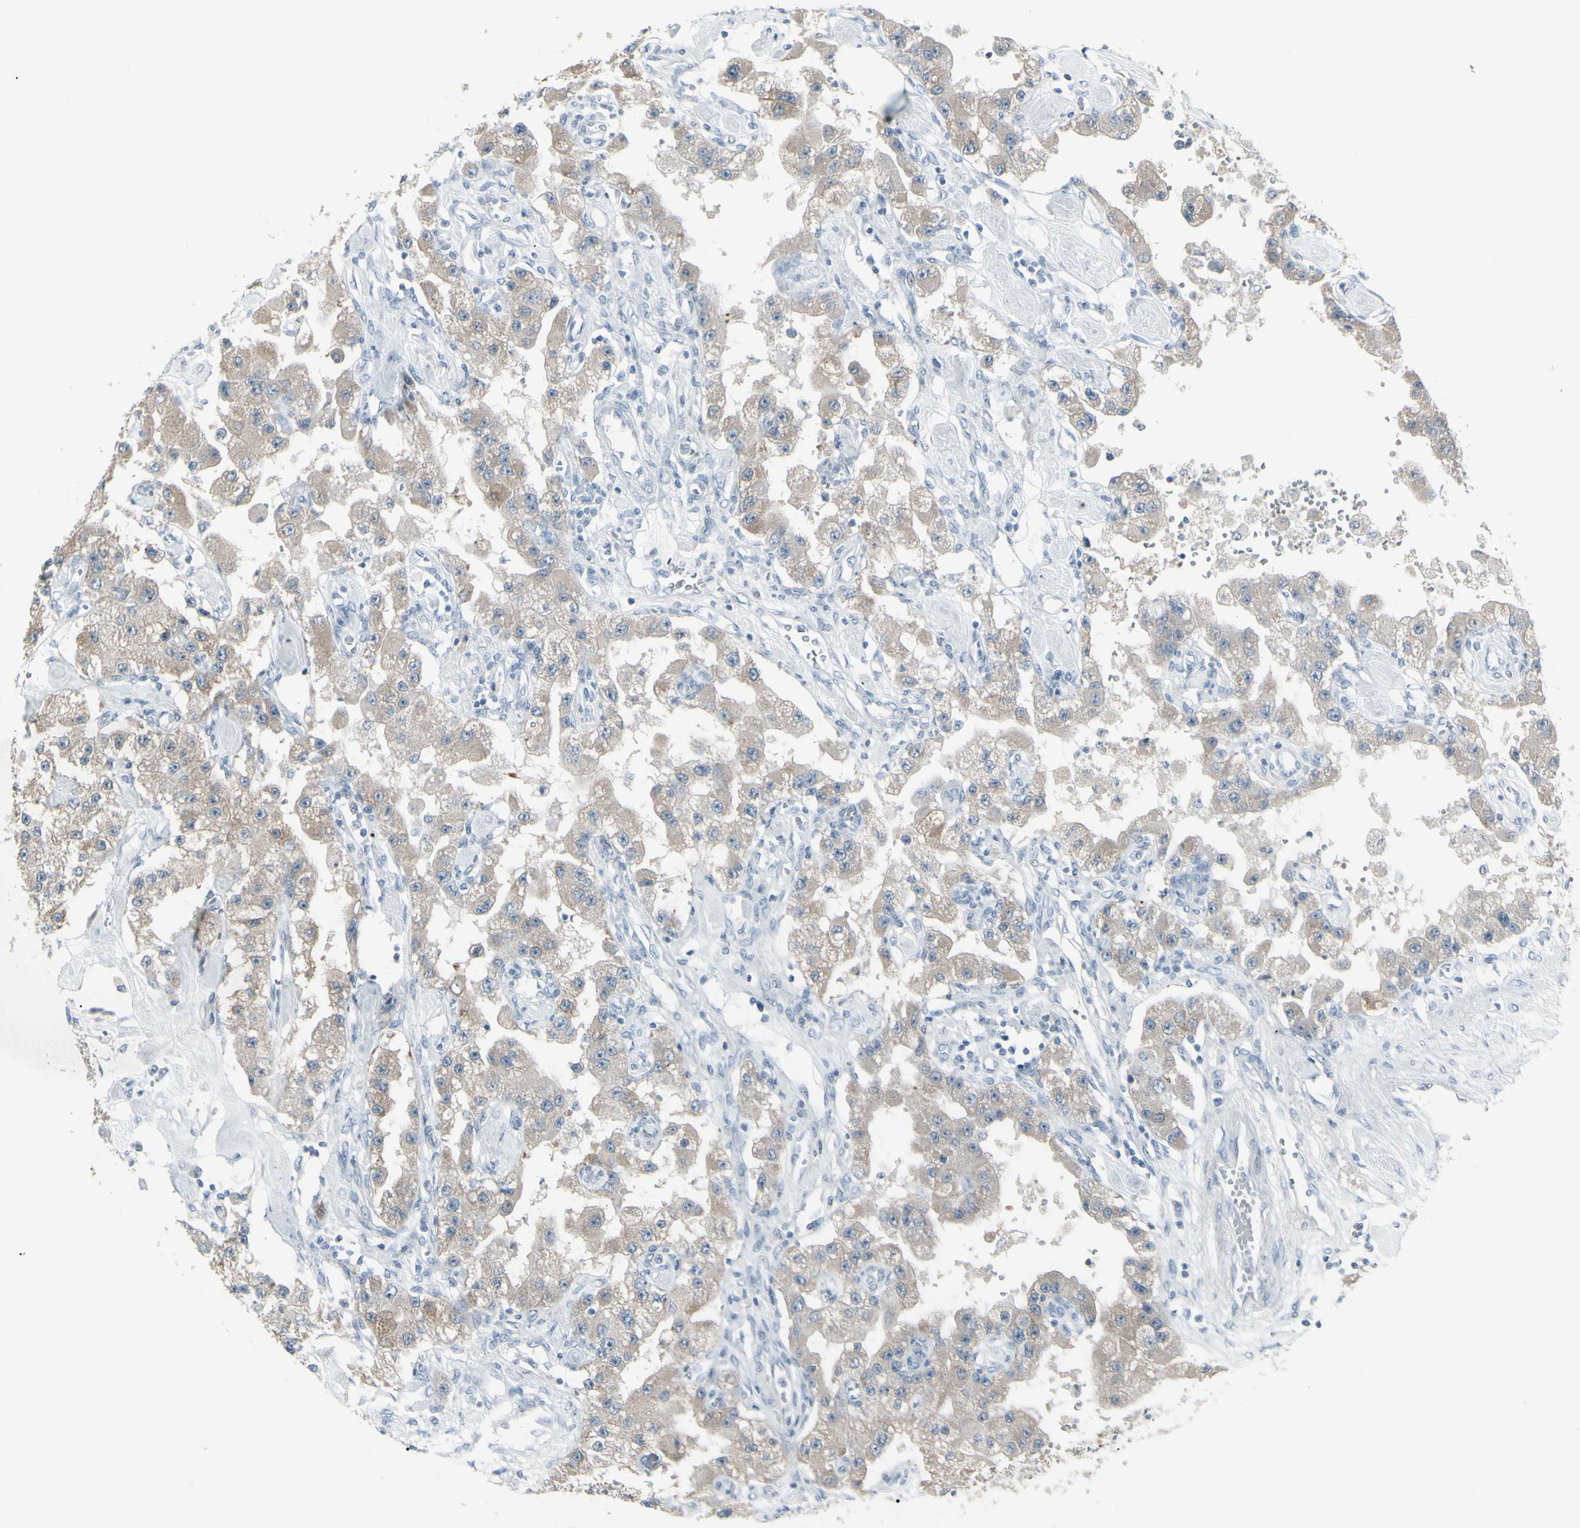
{"staining": {"intensity": "weak", "quantity": ">75%", "location": "cytoplasmic/membranous"}, "tissue": "carcinoid", "cell_type": "Tumor cells", "image_type": "cancer", "snomed": [{"axis": "morphology", "description": "Carcinoid, malignant, NOS"}, {"axis": "topography", "description": "Pancreas"}], "caption": "IHC (DAB) staining of human carcinoid displays weak cytoplasmic/membranous protein expression in about >75% of tumor cells.", "gene": "RAB3A", "patient": {"sex": "male", "age": 41}}